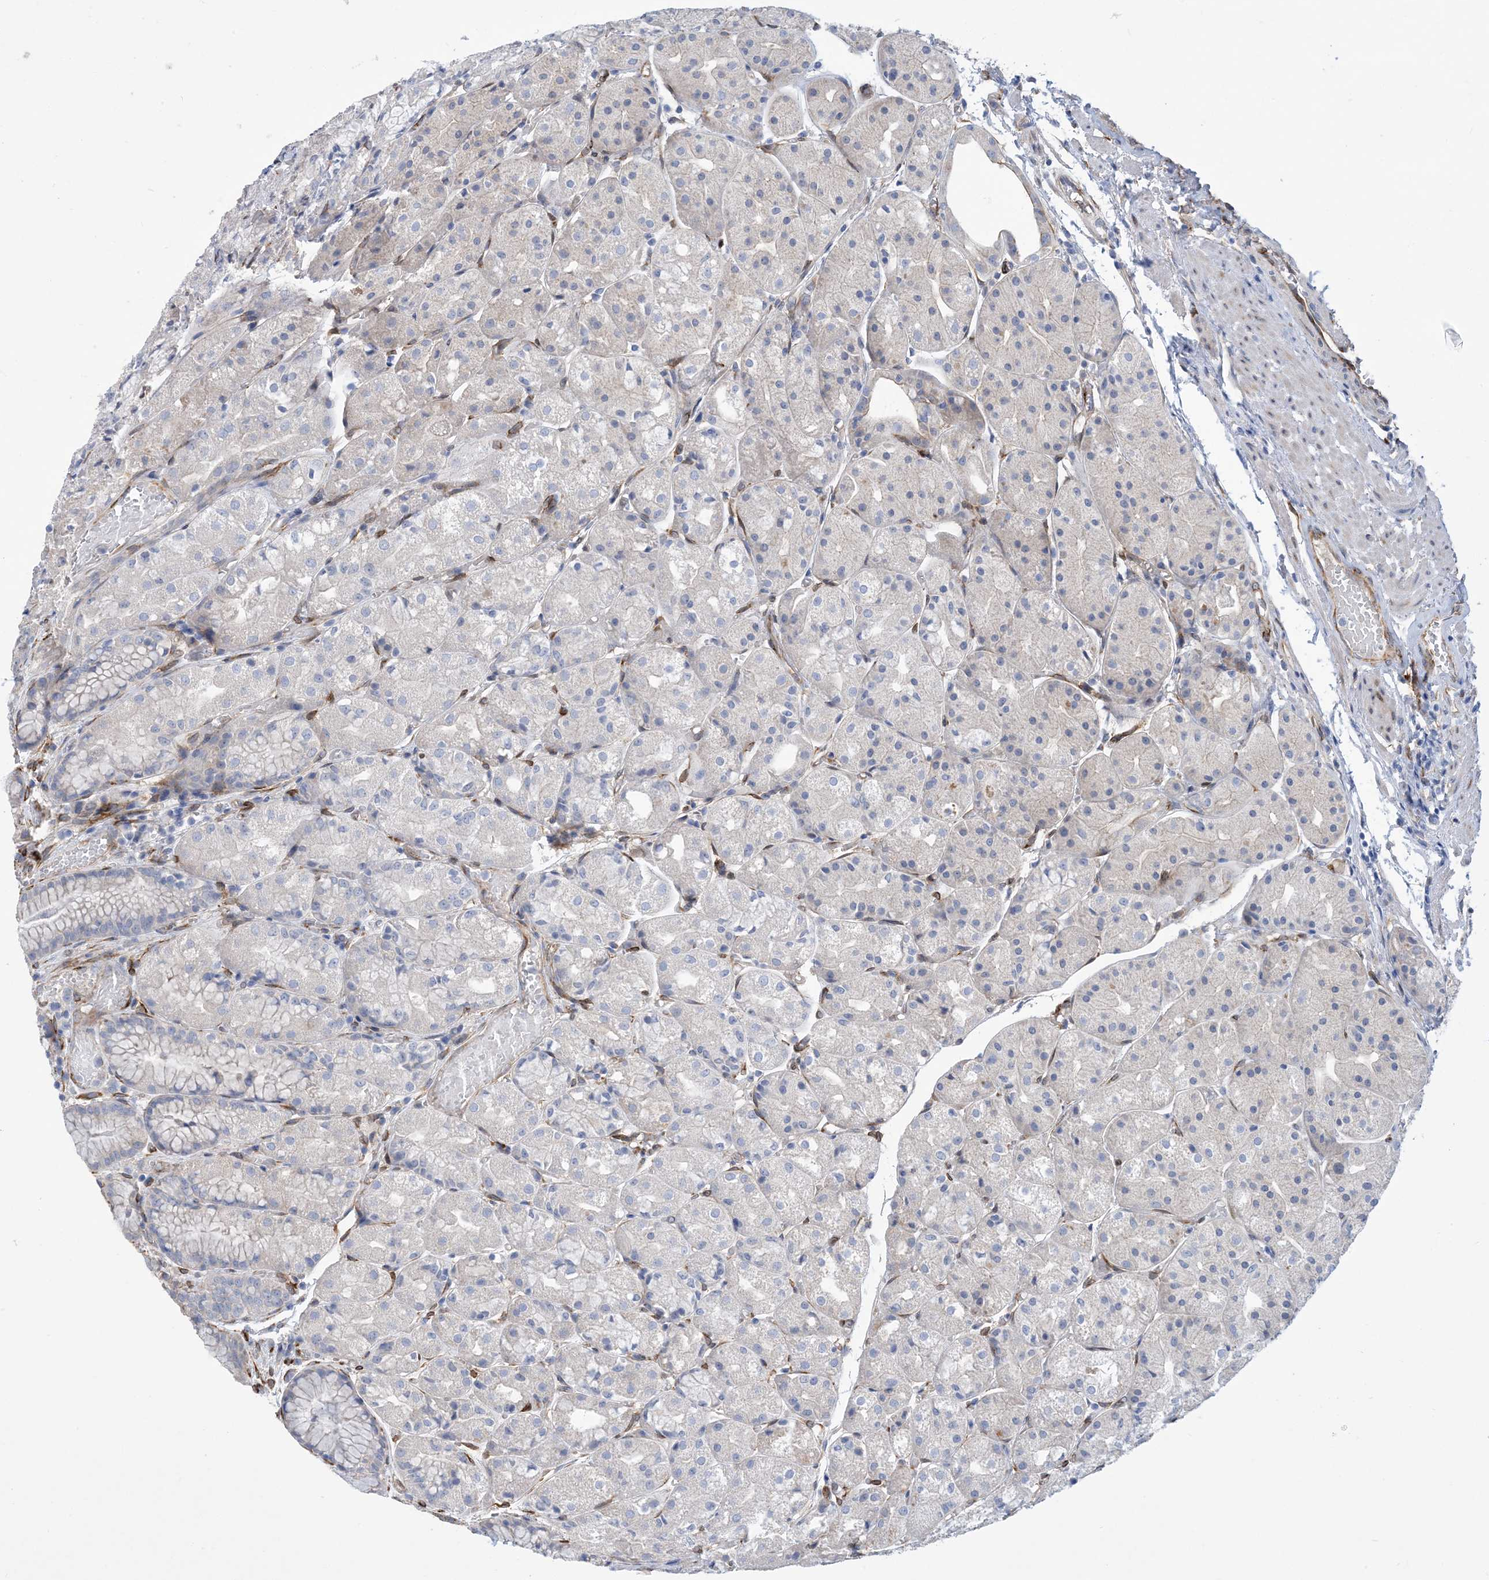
{"staining": {"intensity": "negative", "quantity": "none", "location": "none"}, "tissue": "stomach", "cell_type": "Glandular cells", "image_type": "normal", "snomed": [{"axis": "morphology", "description": "Normal tissue, NOS"}, {"axis": "topography", "description": "Stomach, upper"}], "caption": "There is no significant positivity in glandular cells of stomach.", "gene": "RBMS3", "patient": {"sex": "male", "age": 72}}